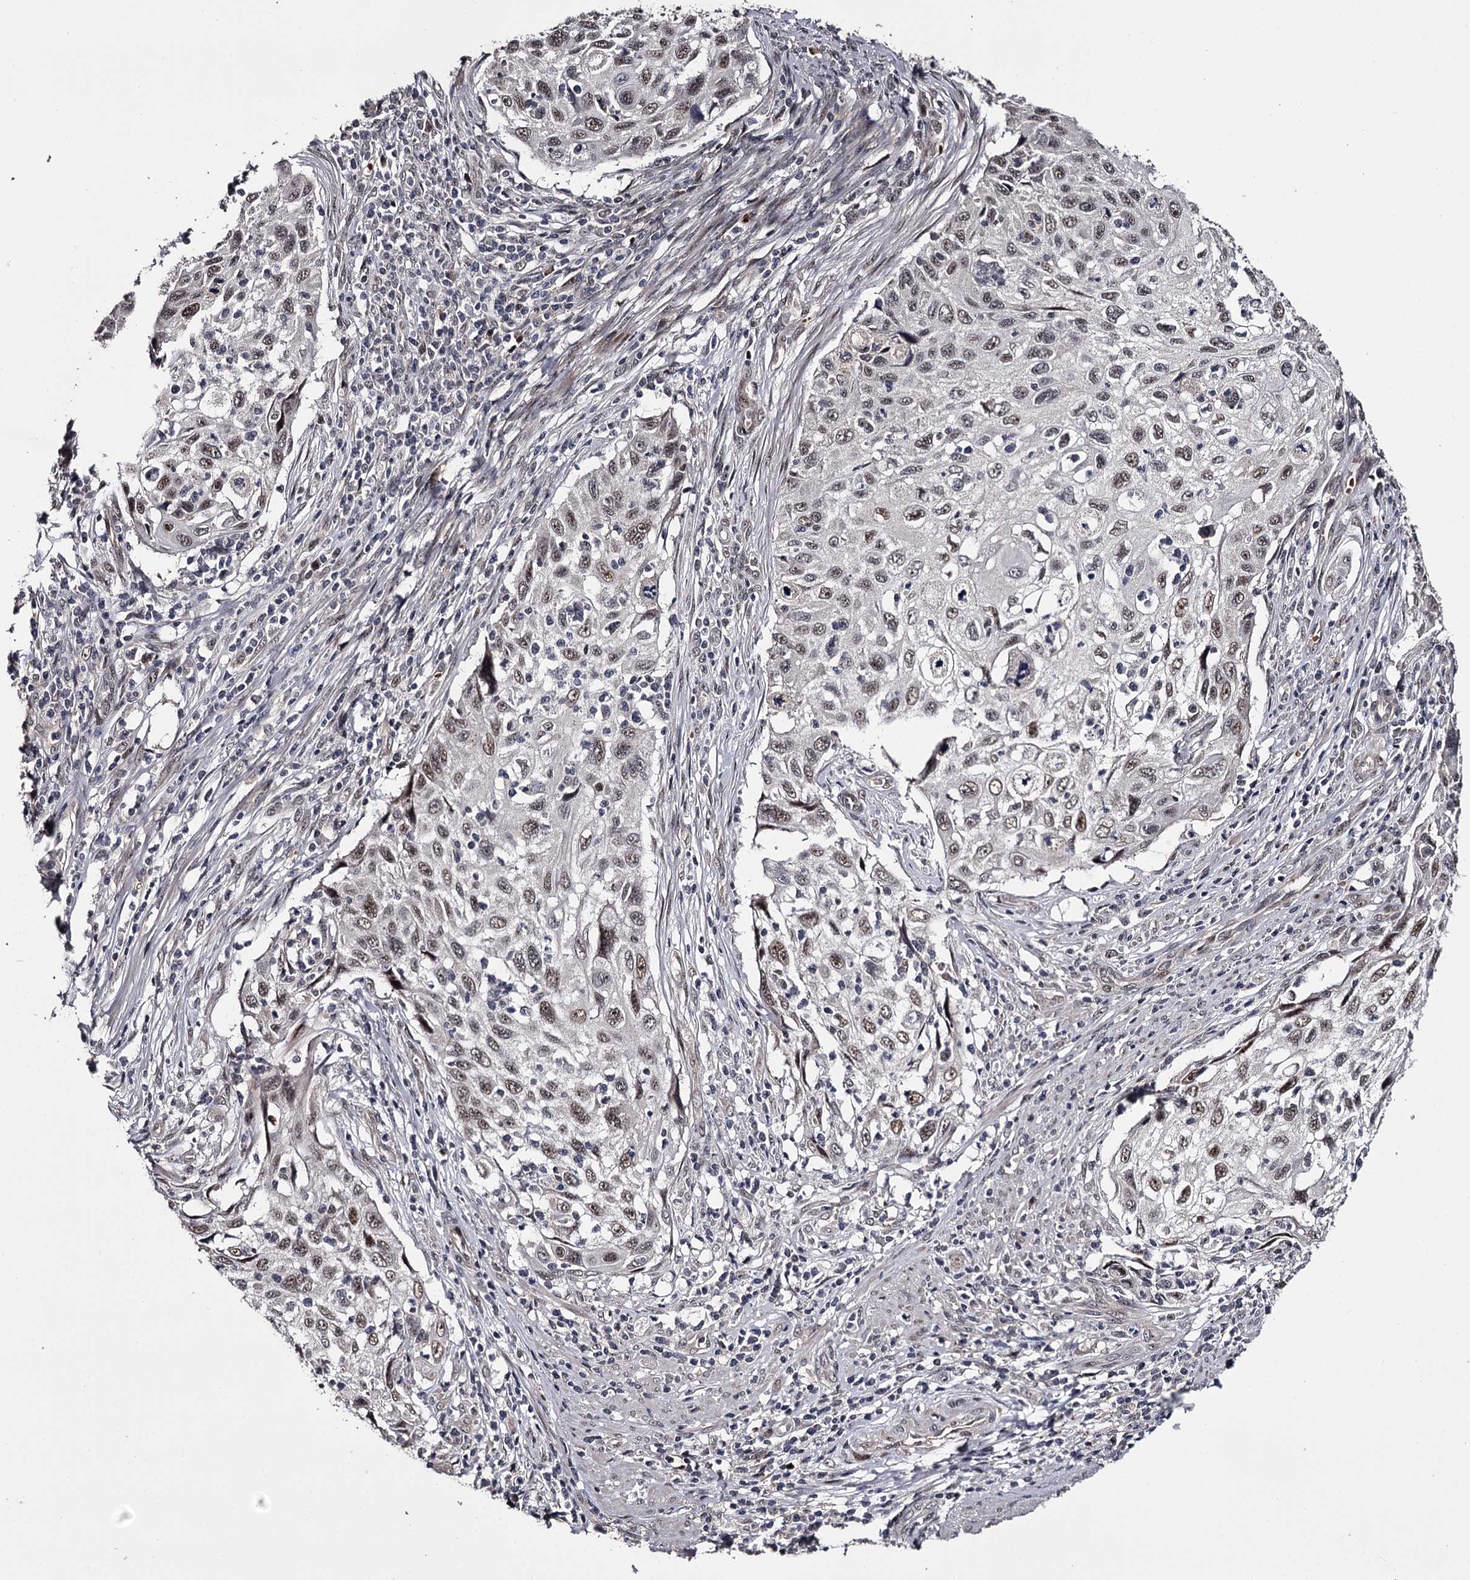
{"staining": {"intensity": "weak", "quantity": ">75%", "location": "nuclear"}, "tissue": "cervical cancer", "cell_type": "Tumor cells", "image_type": "cancer", "snomed": [{"axis": "morphology", "description": "Squamous cell carcinoma, NOS"}, {"axis": "topography", "description": "Cervix"}], "caption": "A brown stain highlights weak nuclear staining of a protein in squamous cell carcinoma (cervical) tumor cells. Immunohistochemistry (ihc) stains the protein of interest in brown and the nuclei are stained blue.", "gene": "RNF44", "patient": {"sex": "female", "age": 70}}